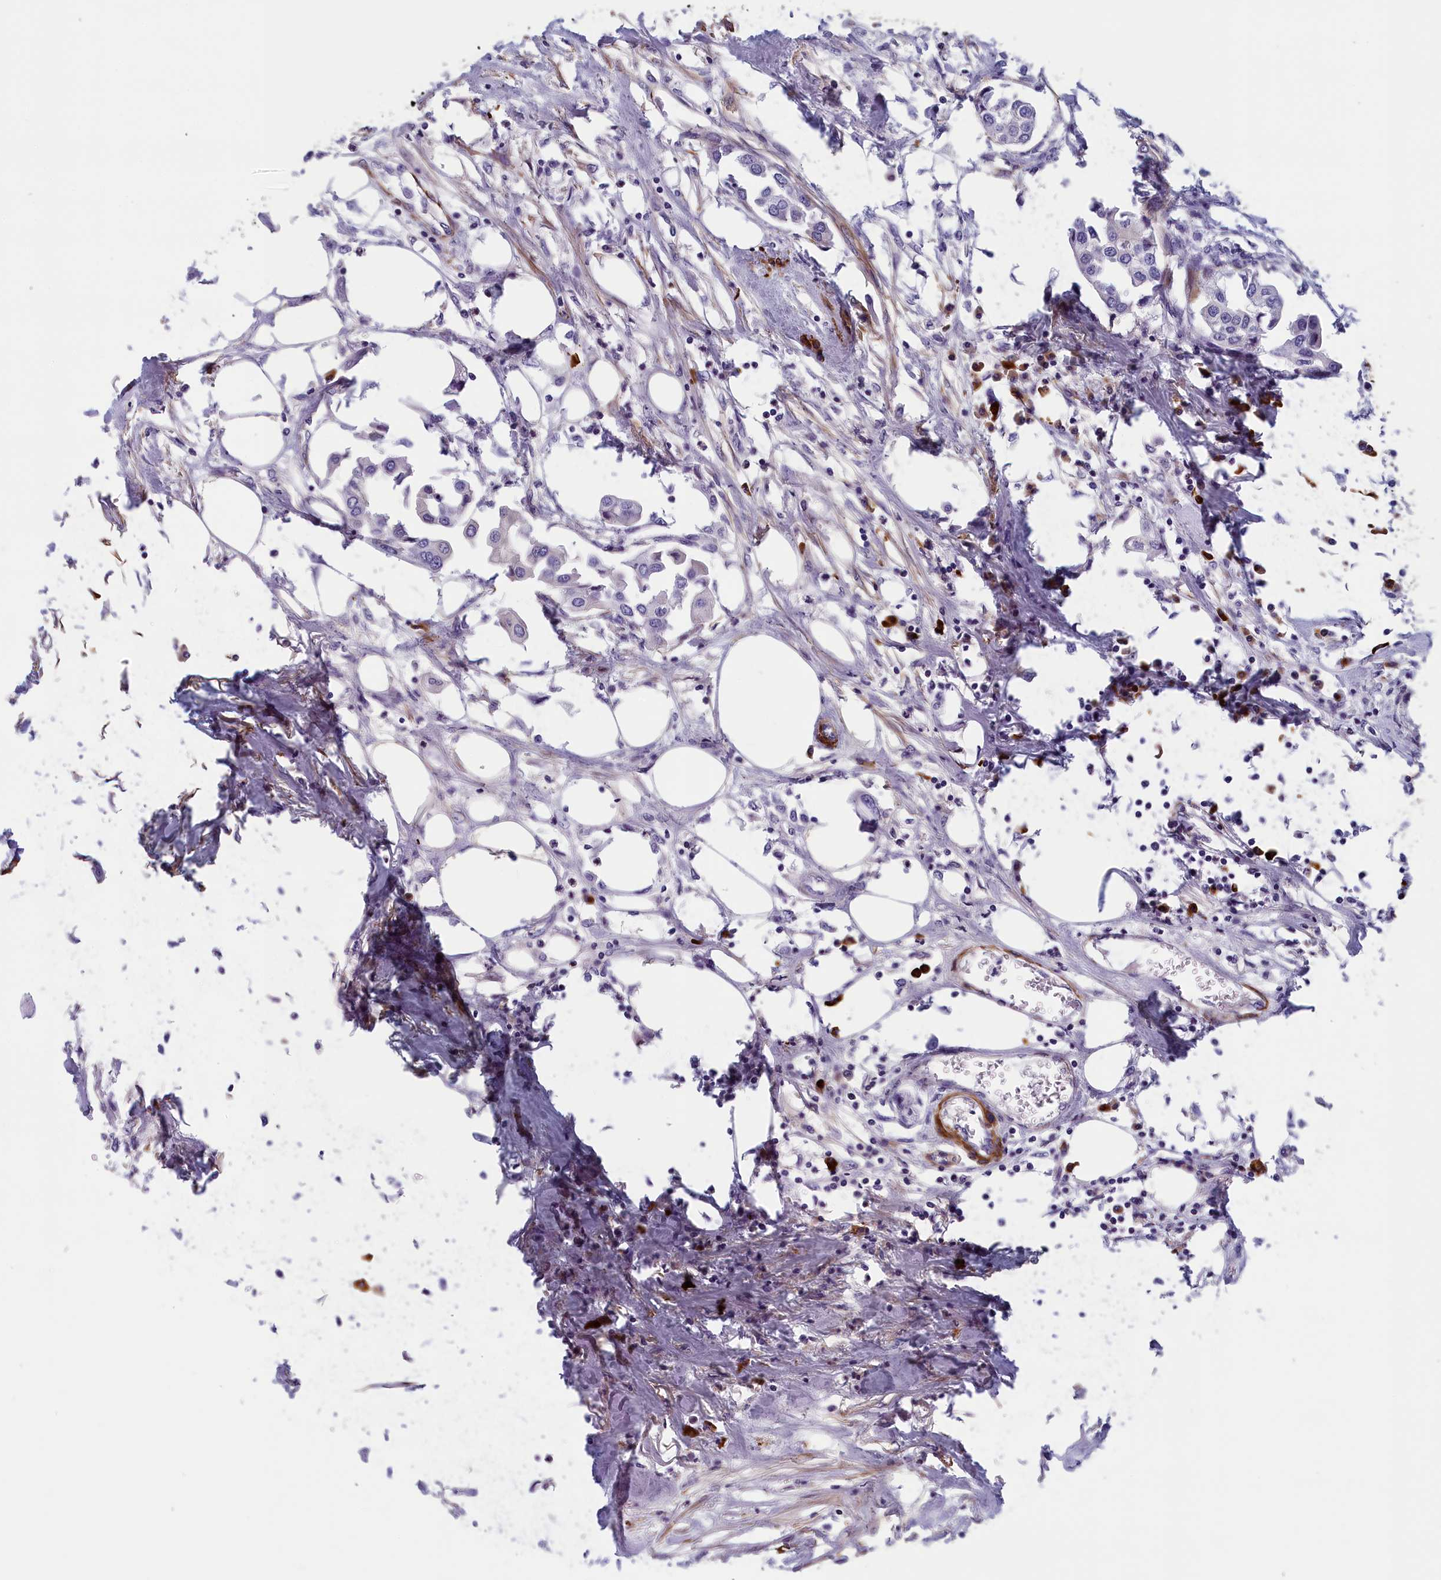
{"staining": {"intensity": "negative", "quantity": "none", "location": "none"}, "tissue": "urothelial cancer", "cell_type": "Tumor cells", "image_type": "cancer", "snomed": [{"axis": "morphology", "description": "Urothelial carcinoma, High grade"}, {"axis": "topography", "description": "Urinary bladder"}], "caption": "Photomicrograph shows no protein positivity in tumor cells of urothelial cancer tissue. Brightfield microscopy of immunohistochemistry stained with DAB (brown) and hematoxylin (blue), captured at high magnification.", "gene": "BCL2L13", "patient": {"sex": "male", "age": 64}}